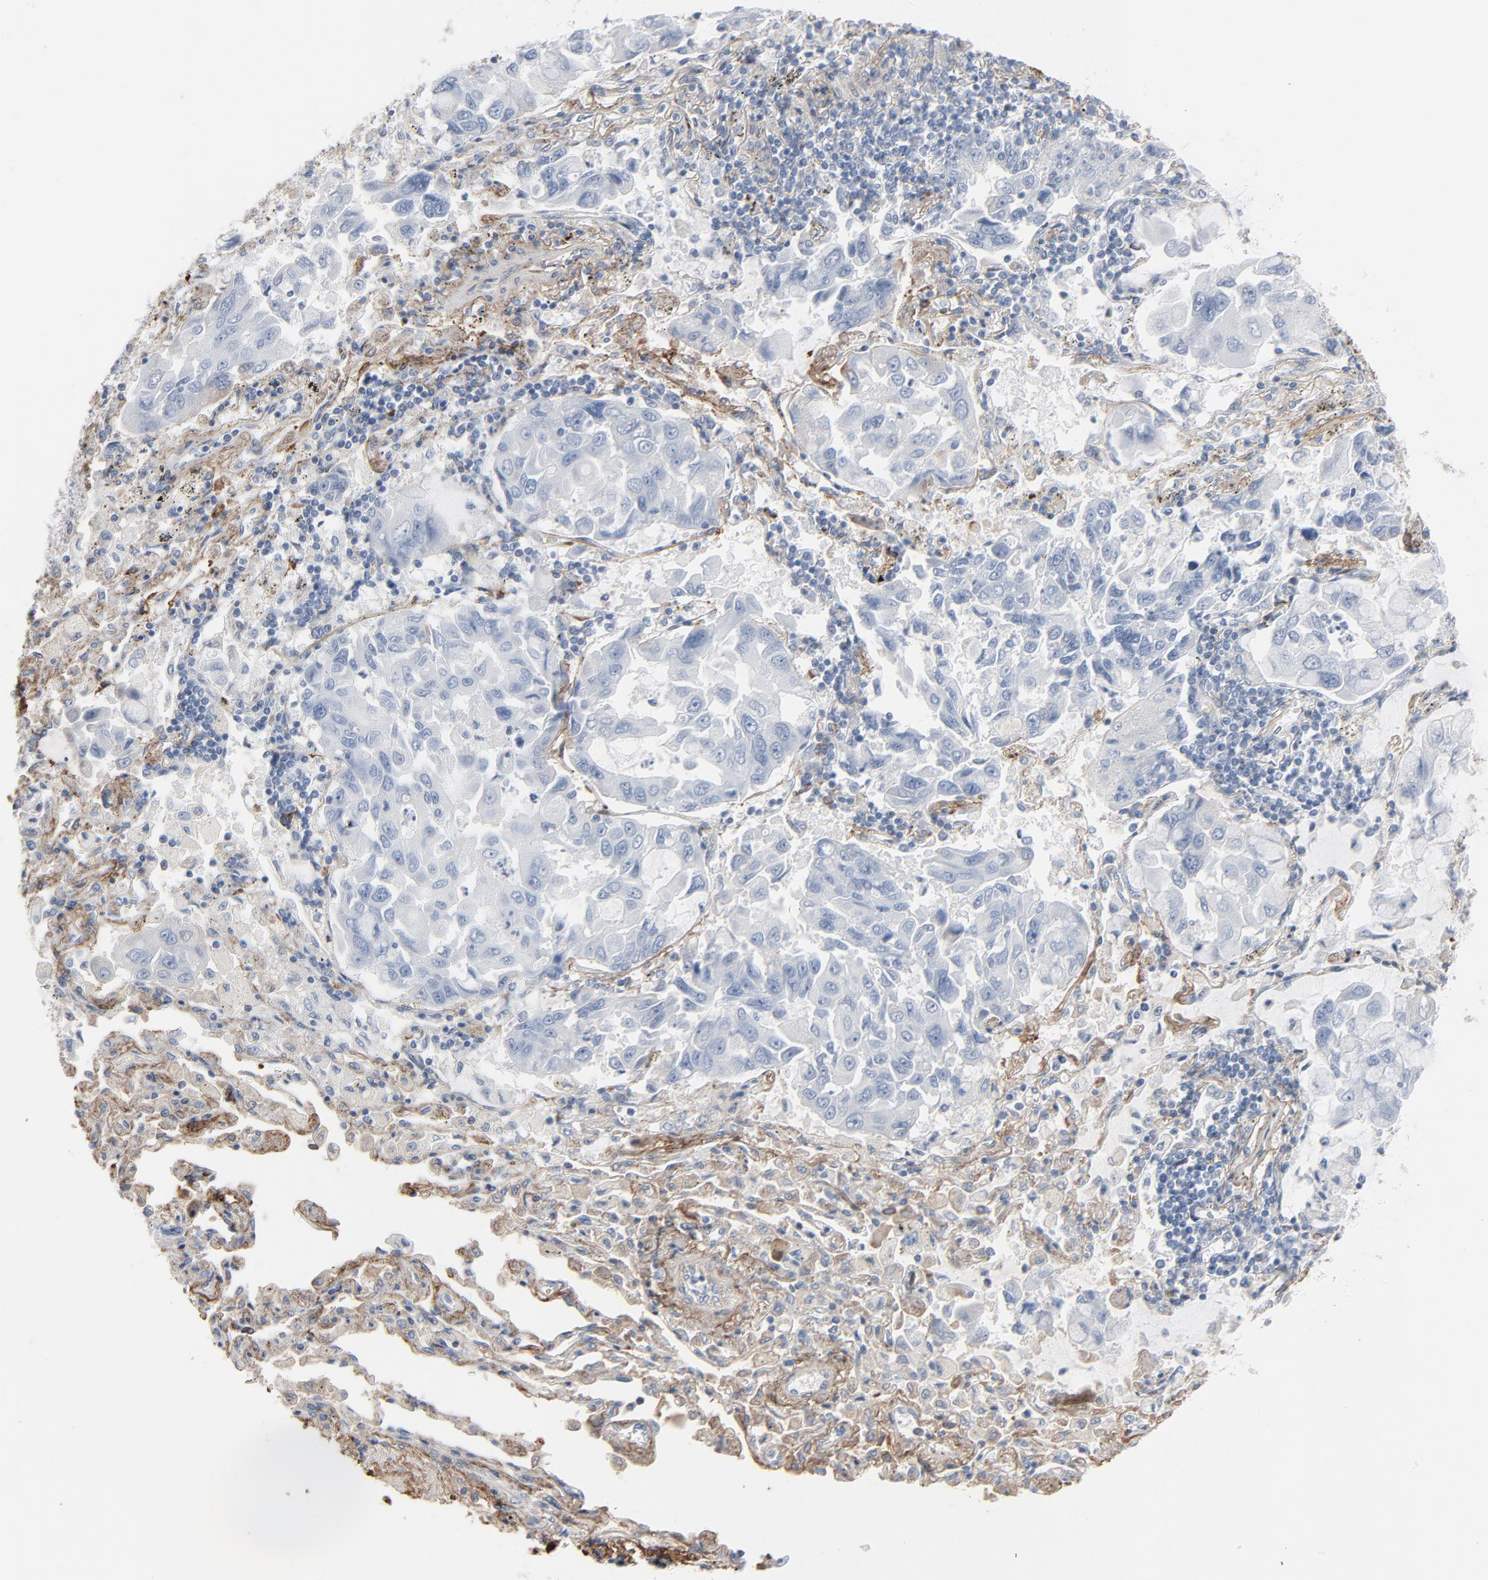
{"staining": {"intensity": "moderate", "quantity": "<25%", "location": "cytoplasmic/membranous"}, "tissue": "lung cancer", "cell_type": "Tumor cells", "image_type": "cancer", "snomed": [{"axis": "morphology", "description": "Adenocarcinoma, NOS"}, {"axis": "topography", "description": "Lung"}], "caption": "Moderate cytoplasmic/membranous positivity for a protein is appreciated in about <25% of tumor cells of lung cancer (adenocarcinoma) using immunohistochemistry (IHC).", "gene": "BGN", "patient": {"sex": "male", "age": 64}}